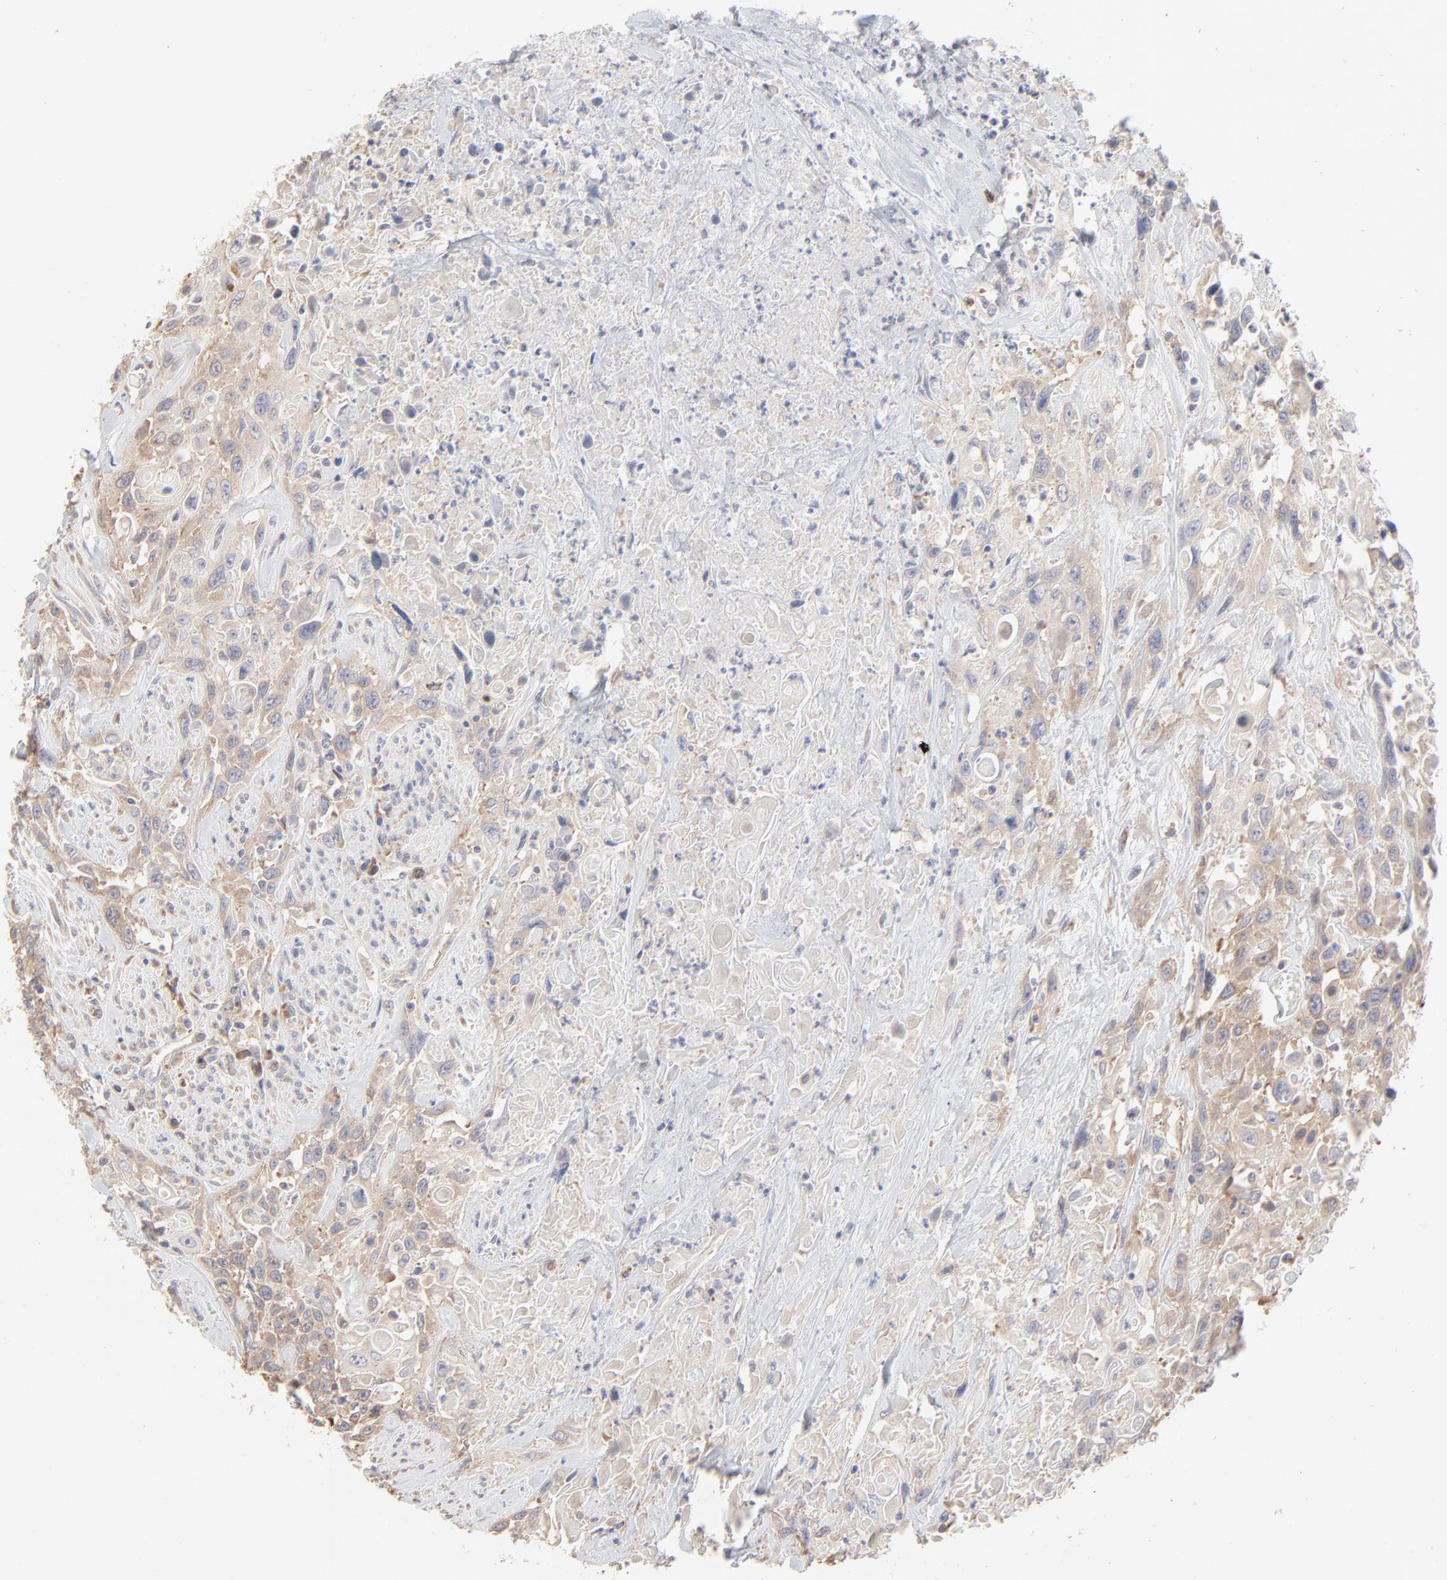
{"staining": {"intensity": "weak", "quantity": ">75%", "location": "cytoplasmic/membranous"}, "tissue": "urothelial cancer", "cell_type": "Tumor cells", "image_type": "cancer", "snomed": [{"axis": "morphology", "description": "Urothelial carcinoma, High grade"}, {"axis": "topography", "description": "Urinary bladder"}], "caption": "Human urothelial cancer stained with a protein marker reveals weak staining in tumor cells.", "gene": "RPS20", "patient": {"sex": "female", "age": 84}}